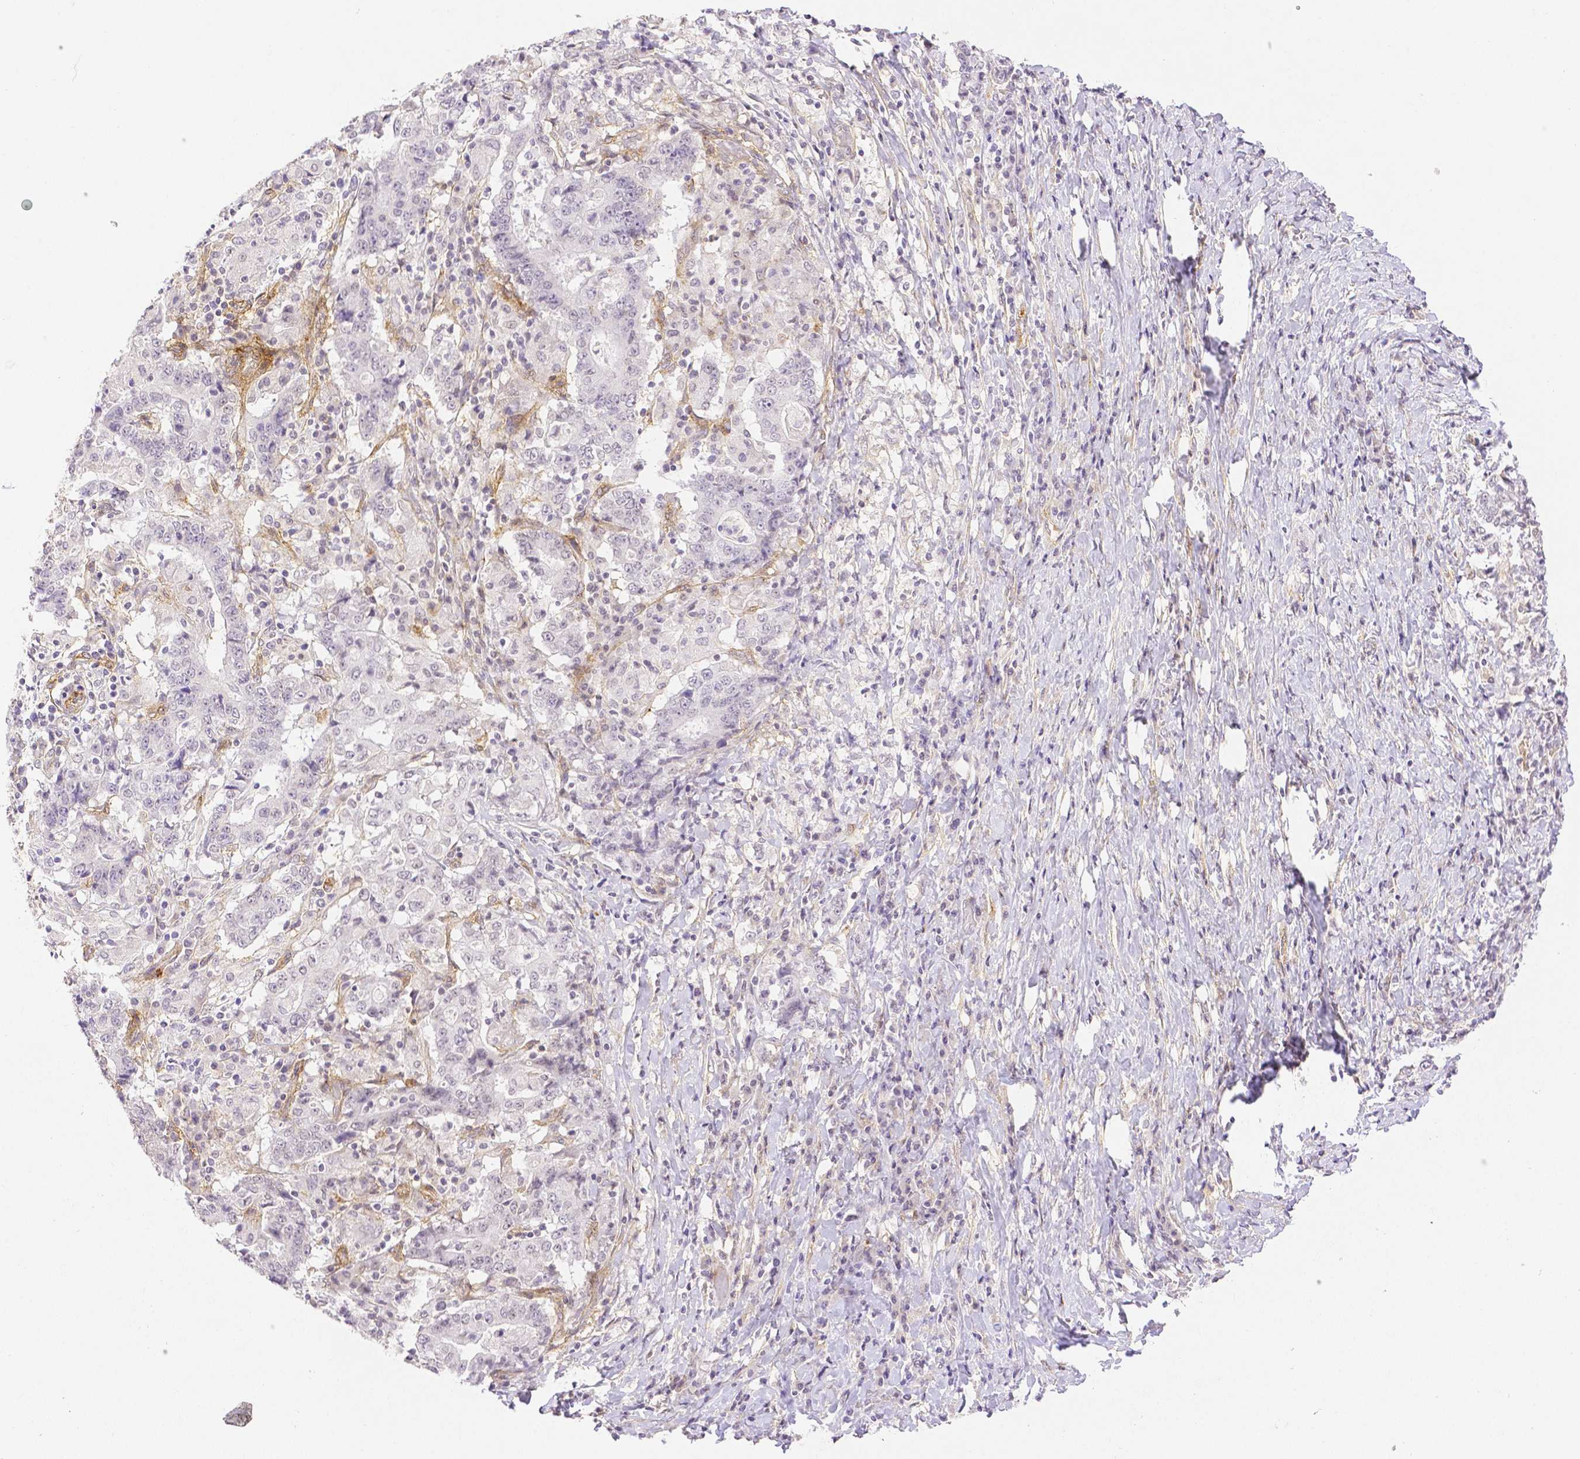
{"staining": {"intensity": "negative", "quantity": "none", "location": "none"}, "tissue": "stomach cancer", "cell_type": "Tumor cells", "image_type": "cancer", "snomed": [{"axis": "morphology", "description": "Normal tissue, NOS"}, {"axis": "morphology", "description": "Adenocarcinoma, NOS"}, {"axis": "topography", "description": "Stomach, upper"}, {"axis": "topography", "description": "Stomach"}], "caption": "Immunohistochemistry image of neoplastic tissue: human stomach adenocarcinoma stained with DAB (3,3'-diaminobenzidine) displays no significant protein positivity in tumor cells.", "gene": "THY1", "patient": {"sex": "male", "age": 59}}